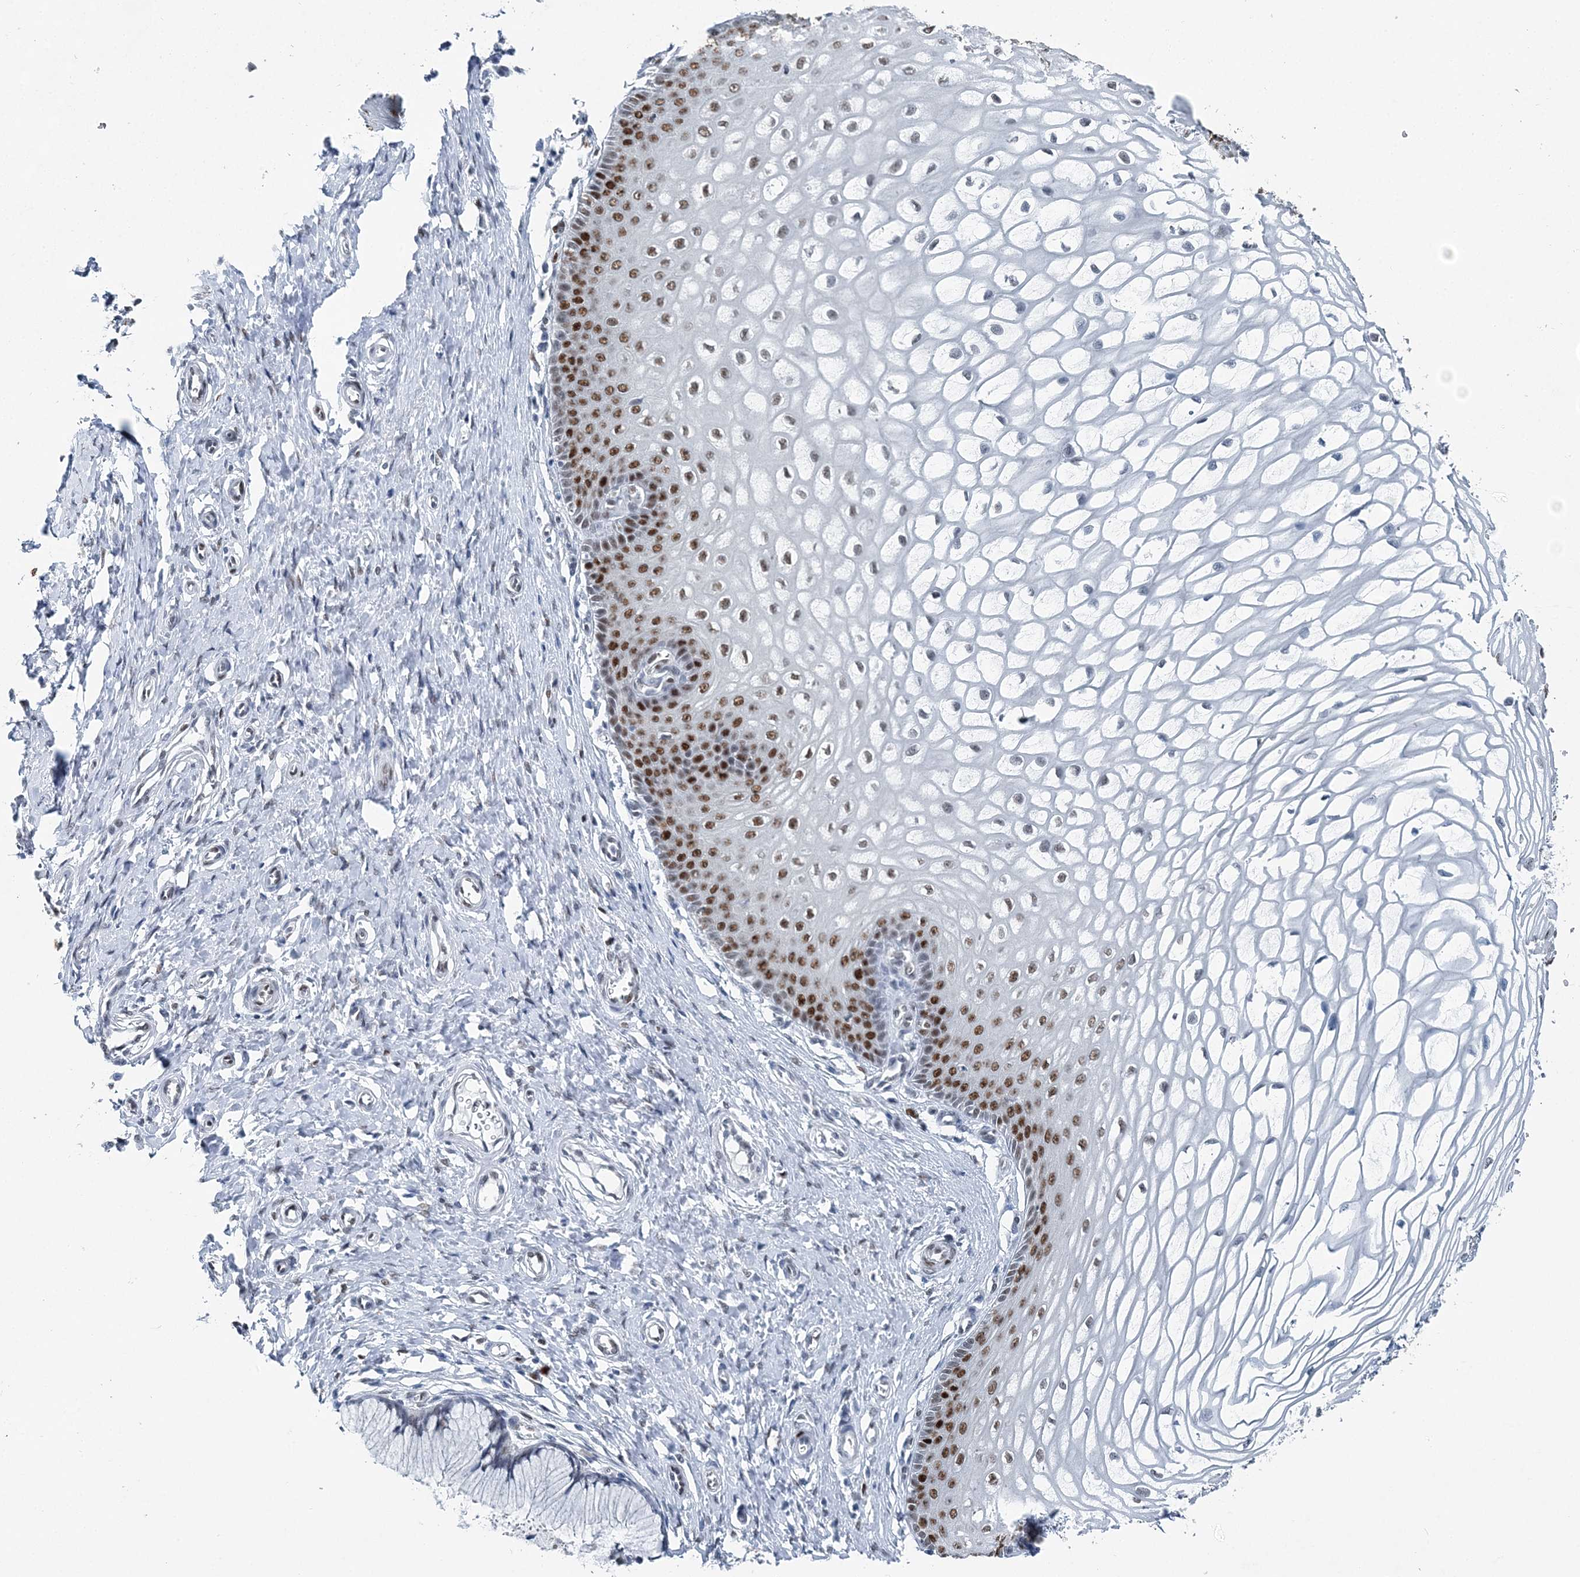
{"staining": {"intensity": "moderate", "quantity": "25%-75%", "location": "nuclear"}, "tissue": "cervix", "cell_type": "Glandular cells", "image_type": "normal", "snomed": [{"axis": "morphology", "description": "Normal tissue, NOS"}, {"axis": "topography", "description": "Cervix"}], "caption": "Protein staining of benign cervix displays moderate nuclear expression in about 25%-75% of glandular cells.", "gene": "HAT1", "patient": {"sex": "female", "age": 55}}